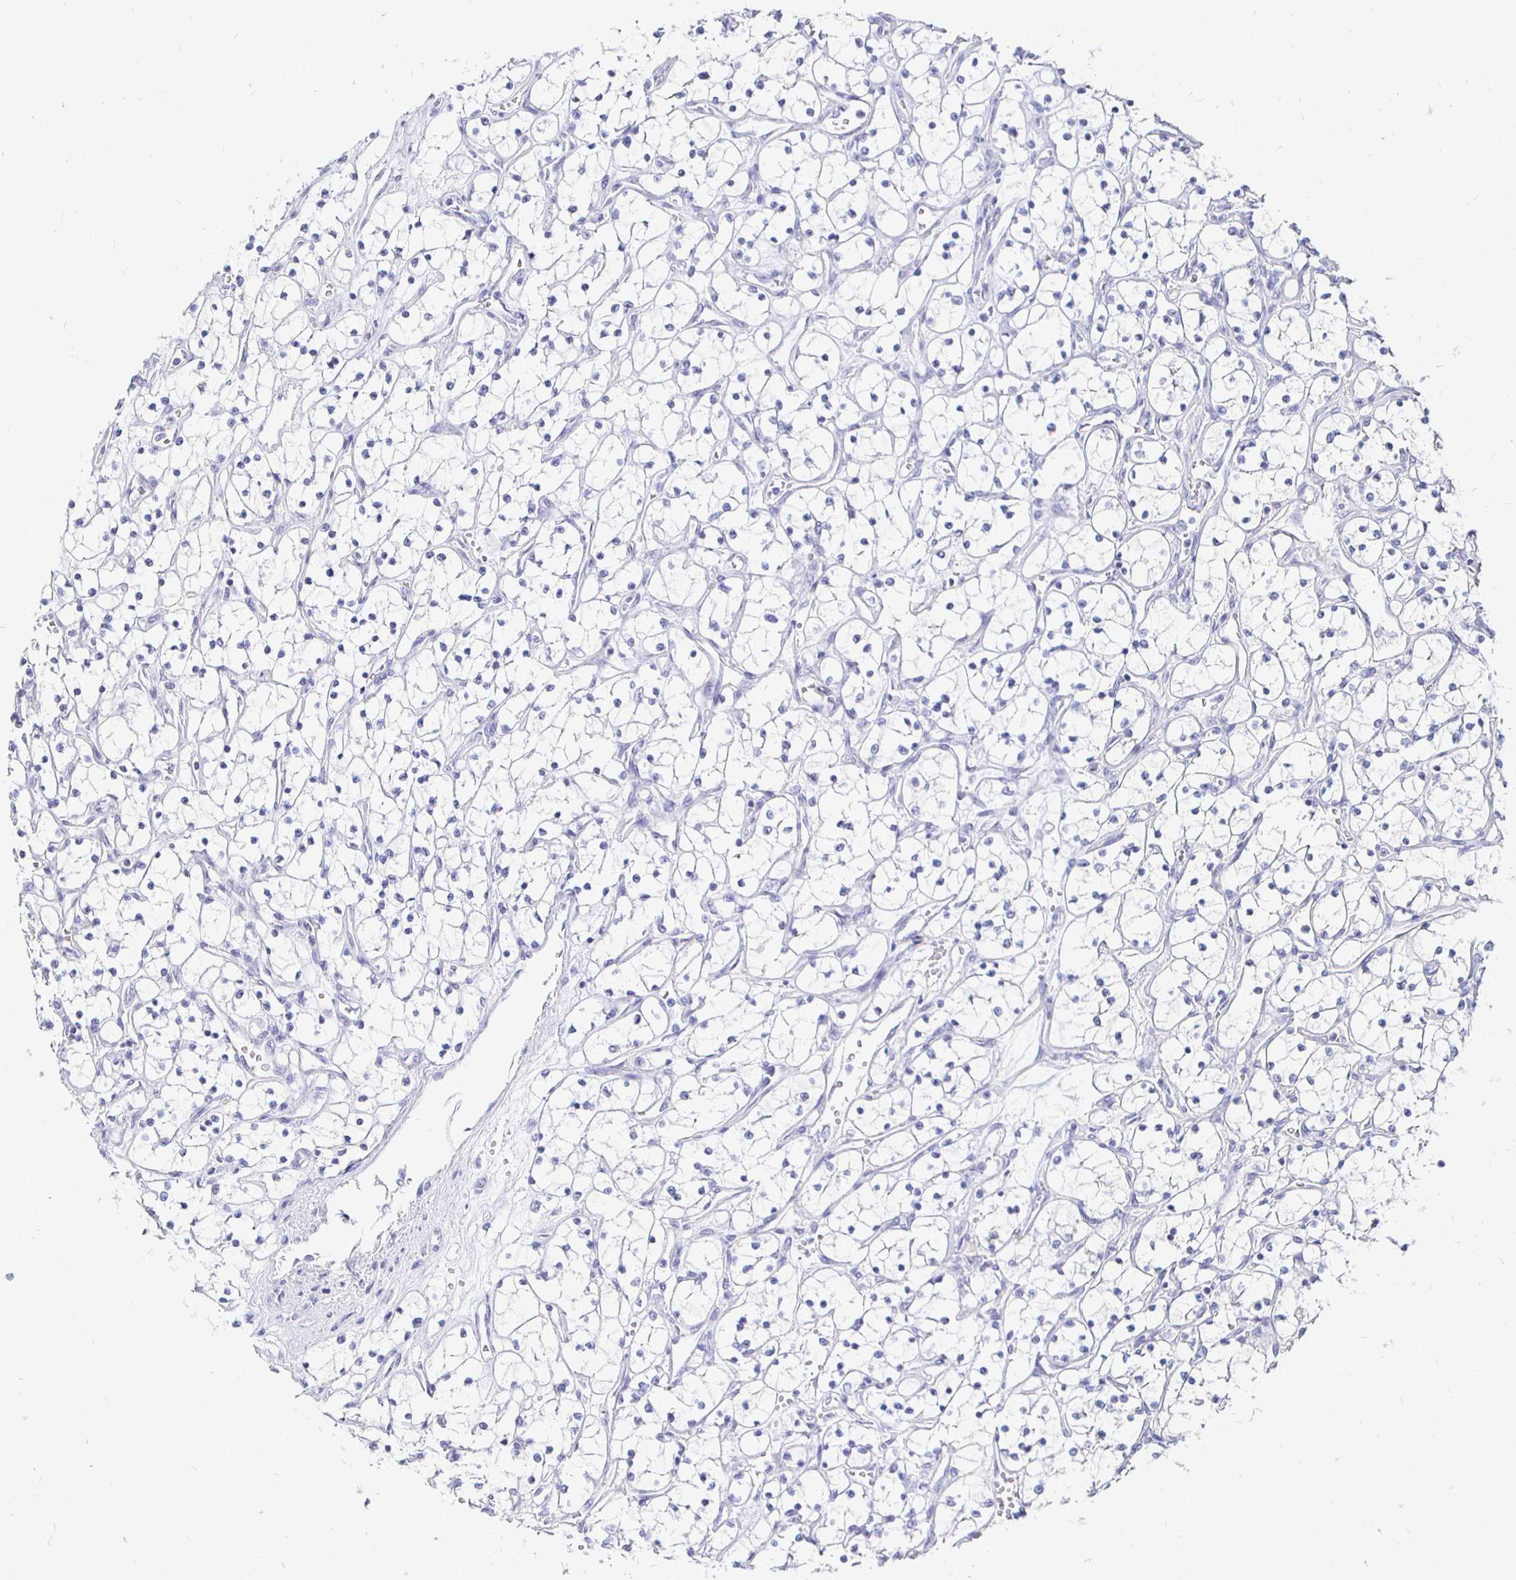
{"staining": {"intensity": "negative", "quantity": "none", "location": "none"}, "tissue": "renal cancer", "cell_type": "Tumor cells", "image_type": "cancer", "snomed": [{"axis": "morphology", "description": "Adenocarcinoma, NOS"}, {"axis": "topography", "description": "Kidney"}], "caption": "Human renal cancer (adenocarcinoma) stained for a protein using immunohistochemistry displays no staining in tumor cells.", "gene": "CR2", "patient": {"sex": "female", "age": 69}}